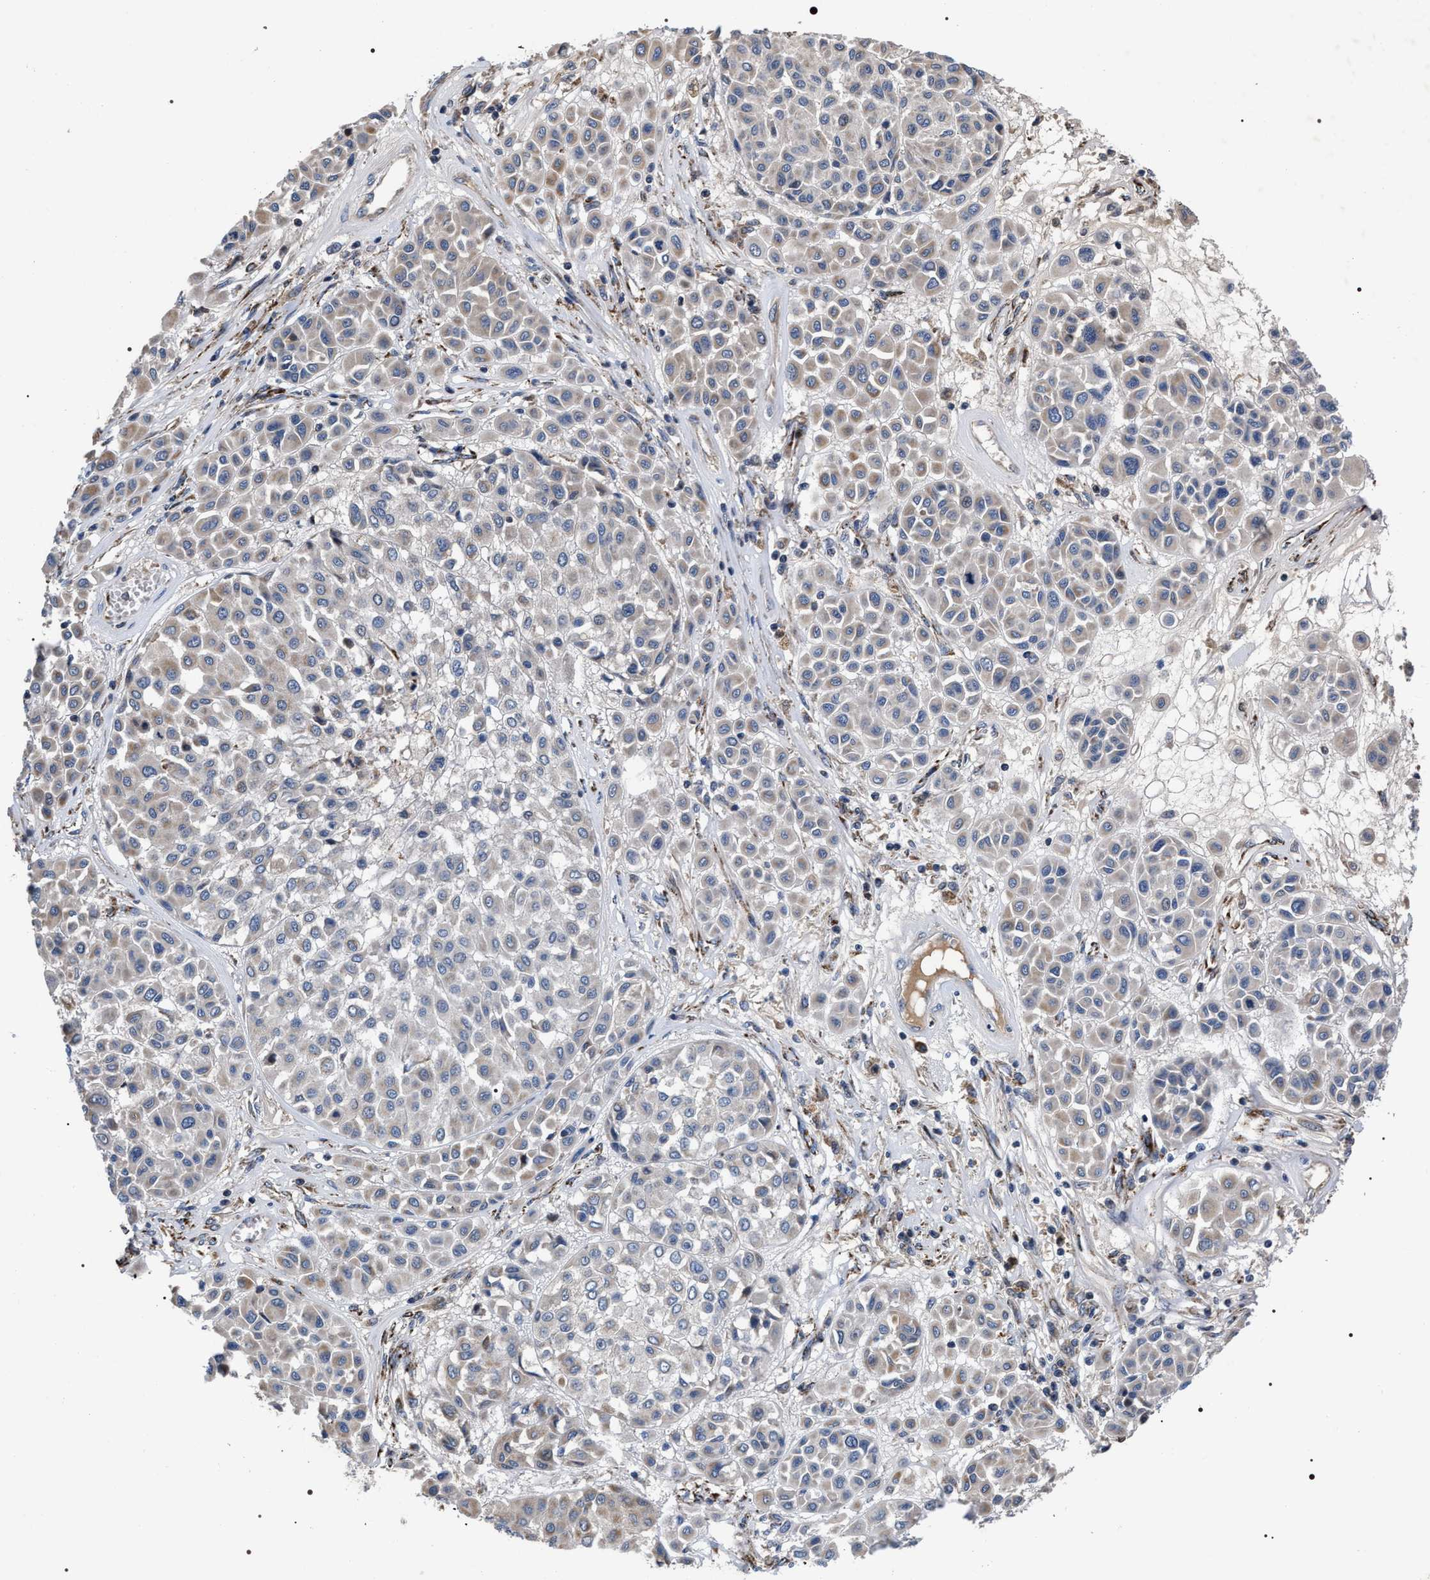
{"staining": {"intensity": "weak", "quantity": "<25%", "location": "cytoplasmic/membranous"}, "tissue": "melanoma", "cell_type": "Tumor cells", "image_type": "cancer", "snomed": [{"axis": "morphology", "description": "Malignant melanoma, Metastatic site"}, {"axis": "topography", "description": "Soft tissue"}], "caption": "Immunohistochemistry of human malignant melanoma (metastatic site) shows no staining in tumor cells.", "gene": "MACC1", "patient": {"sex": "male", "age": 41}}